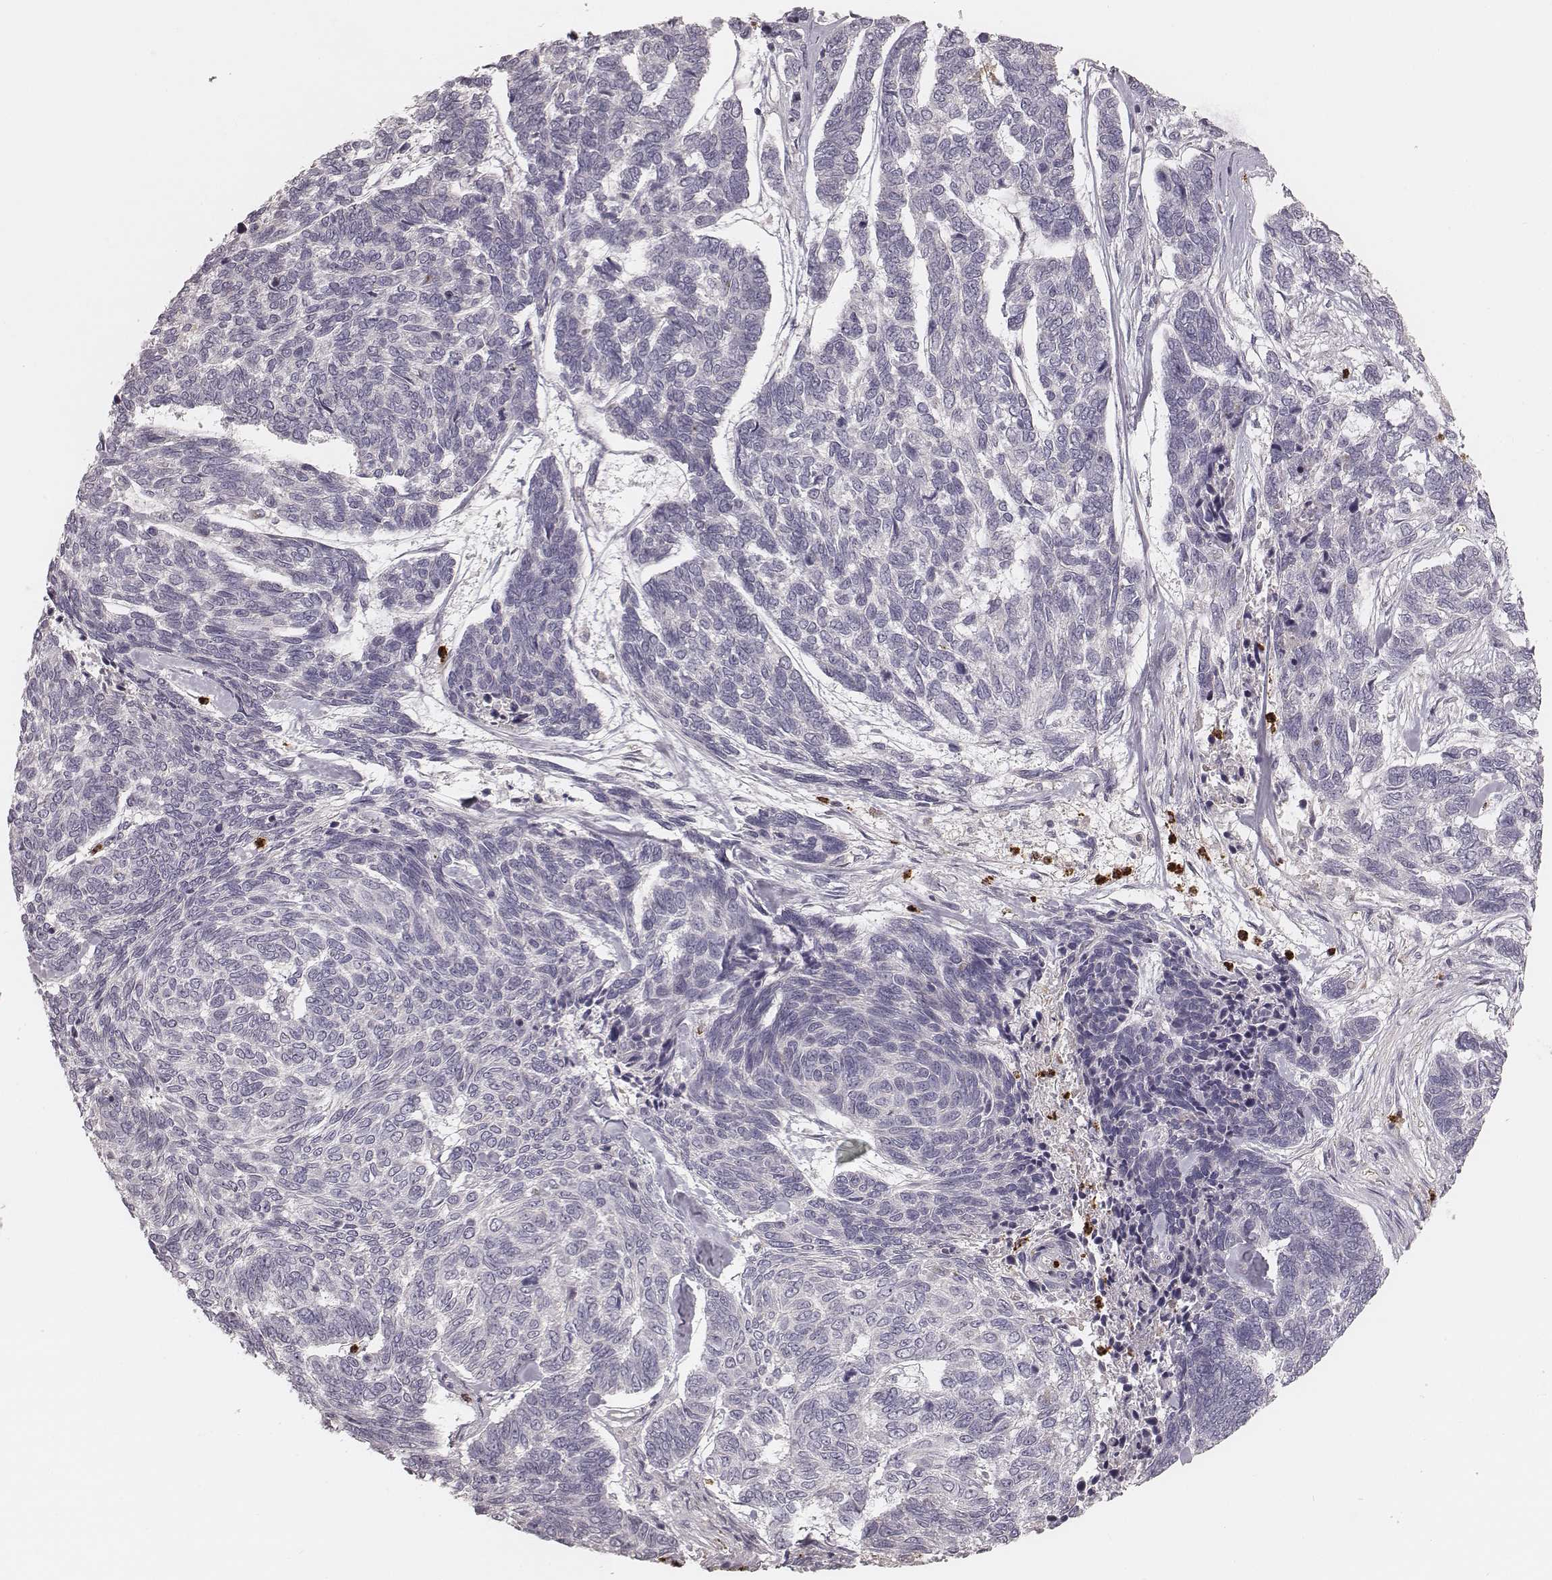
{"staining": {"intensity": "negative", "quantity": "none", "location": "none"}, "tissue": "skin cancer", "cell_type": "Tumor cells", "image_type": "cancer", "snomed": [{"axis": "morphology", "description": "Basal cell carcinoma"}, {"axis": "topography", "description": "Skin"}], "caption": "An IHC micrograph of skin basal cell carcinoma is shown. There is no staining in tumor cells of skin basal cell carcinoma.", "gene": "ABCA7", "patient": {"sex": "female", "age": 65}}